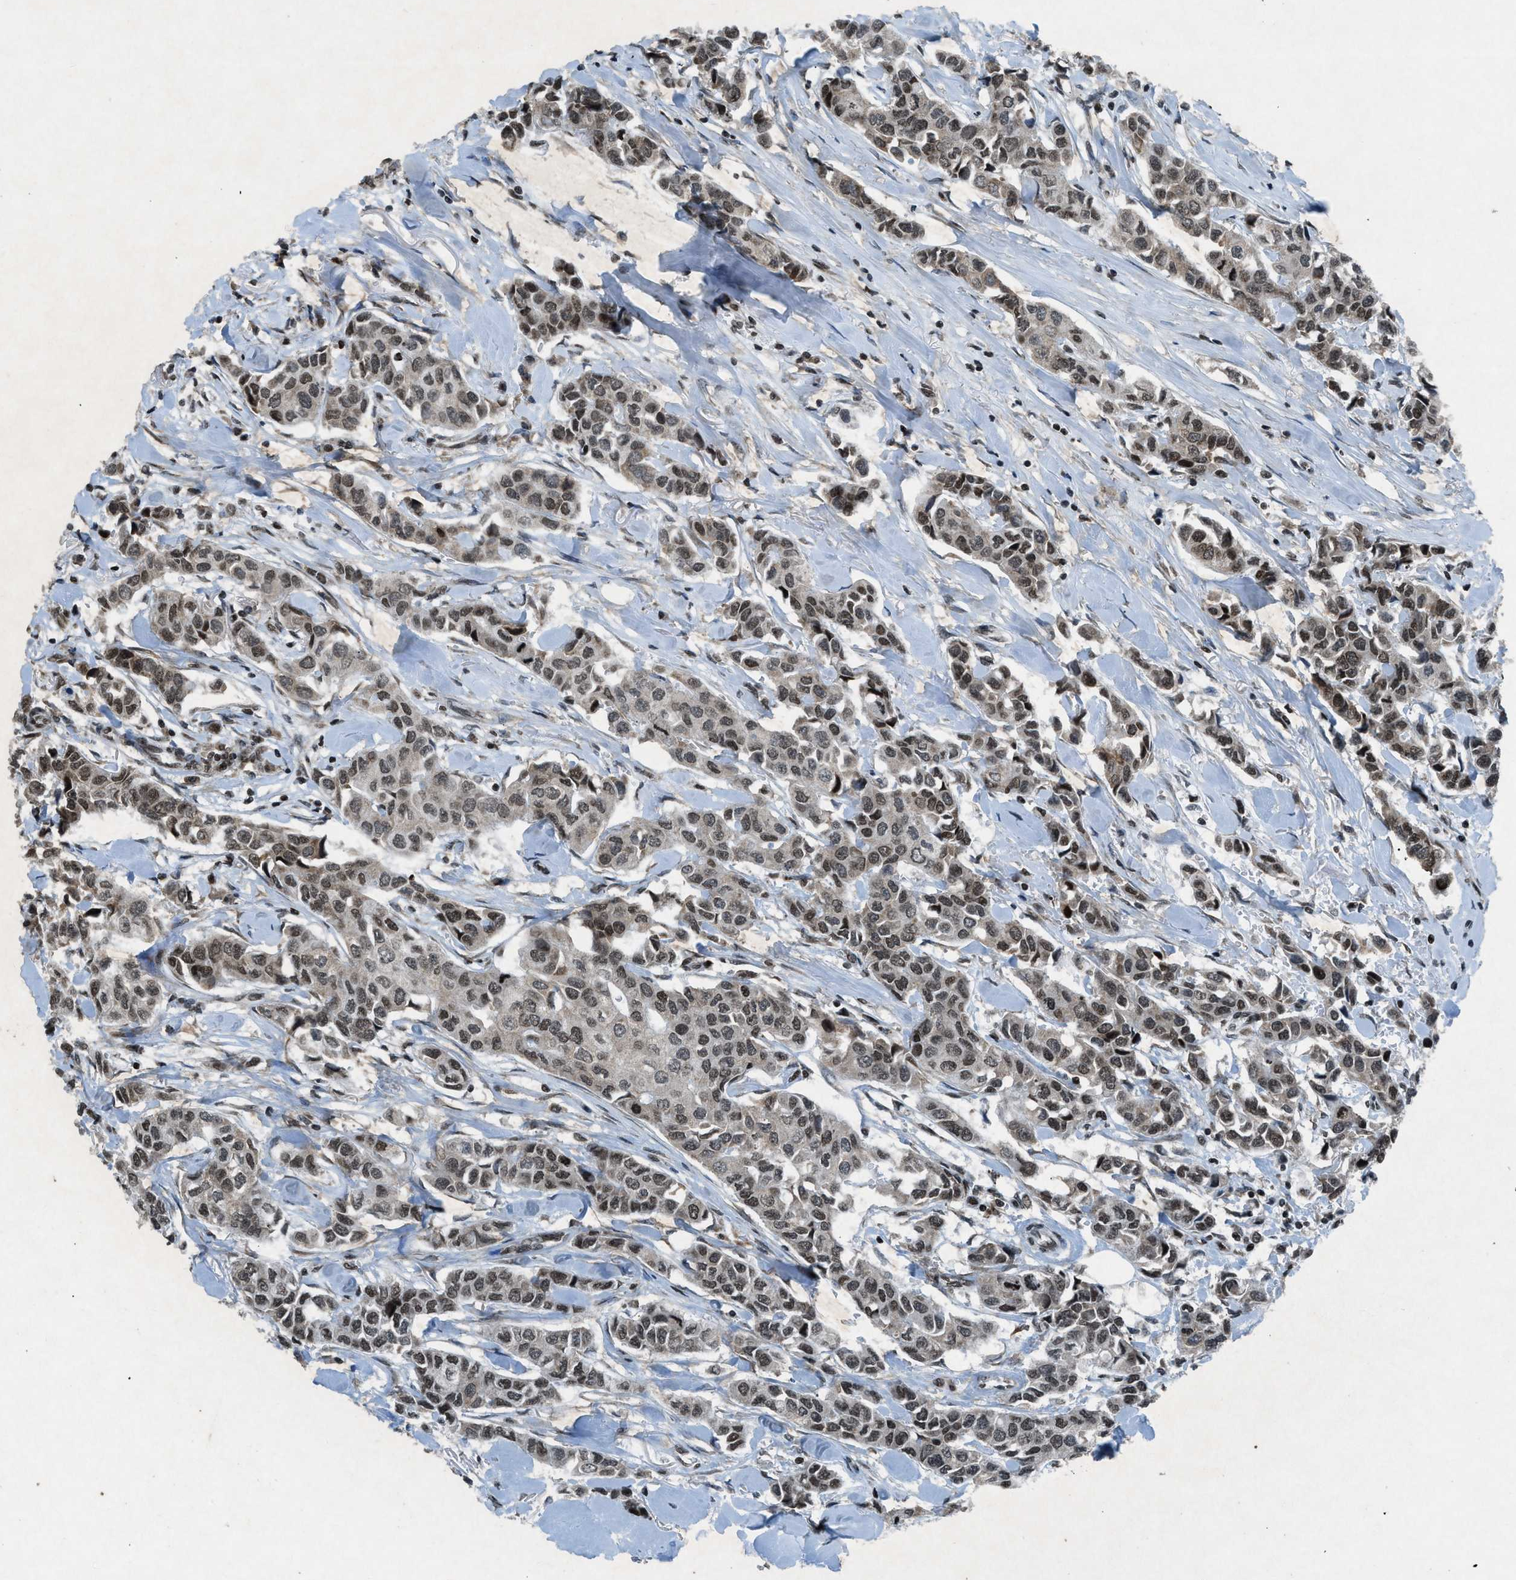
{"staining": {"intensity": "moderate", "quantity": "25%-75%", "location": "nuclear"}, "tissue": "breast cancer", "cell_type": "Tumor cells", "image_type": "cancer", "snomed": [{"axis": "morphology", "description": "Duct carcinoma"}, {"axis": "topography", "description": "Breast"}], "caption": "Moderate nuclear protein expression is present in approximately 25%-75% of tumor cells in breast infiltrating ductal carcinoma.", "gene": "NXF1", "patient": {"sex": "female", "age": 80}}